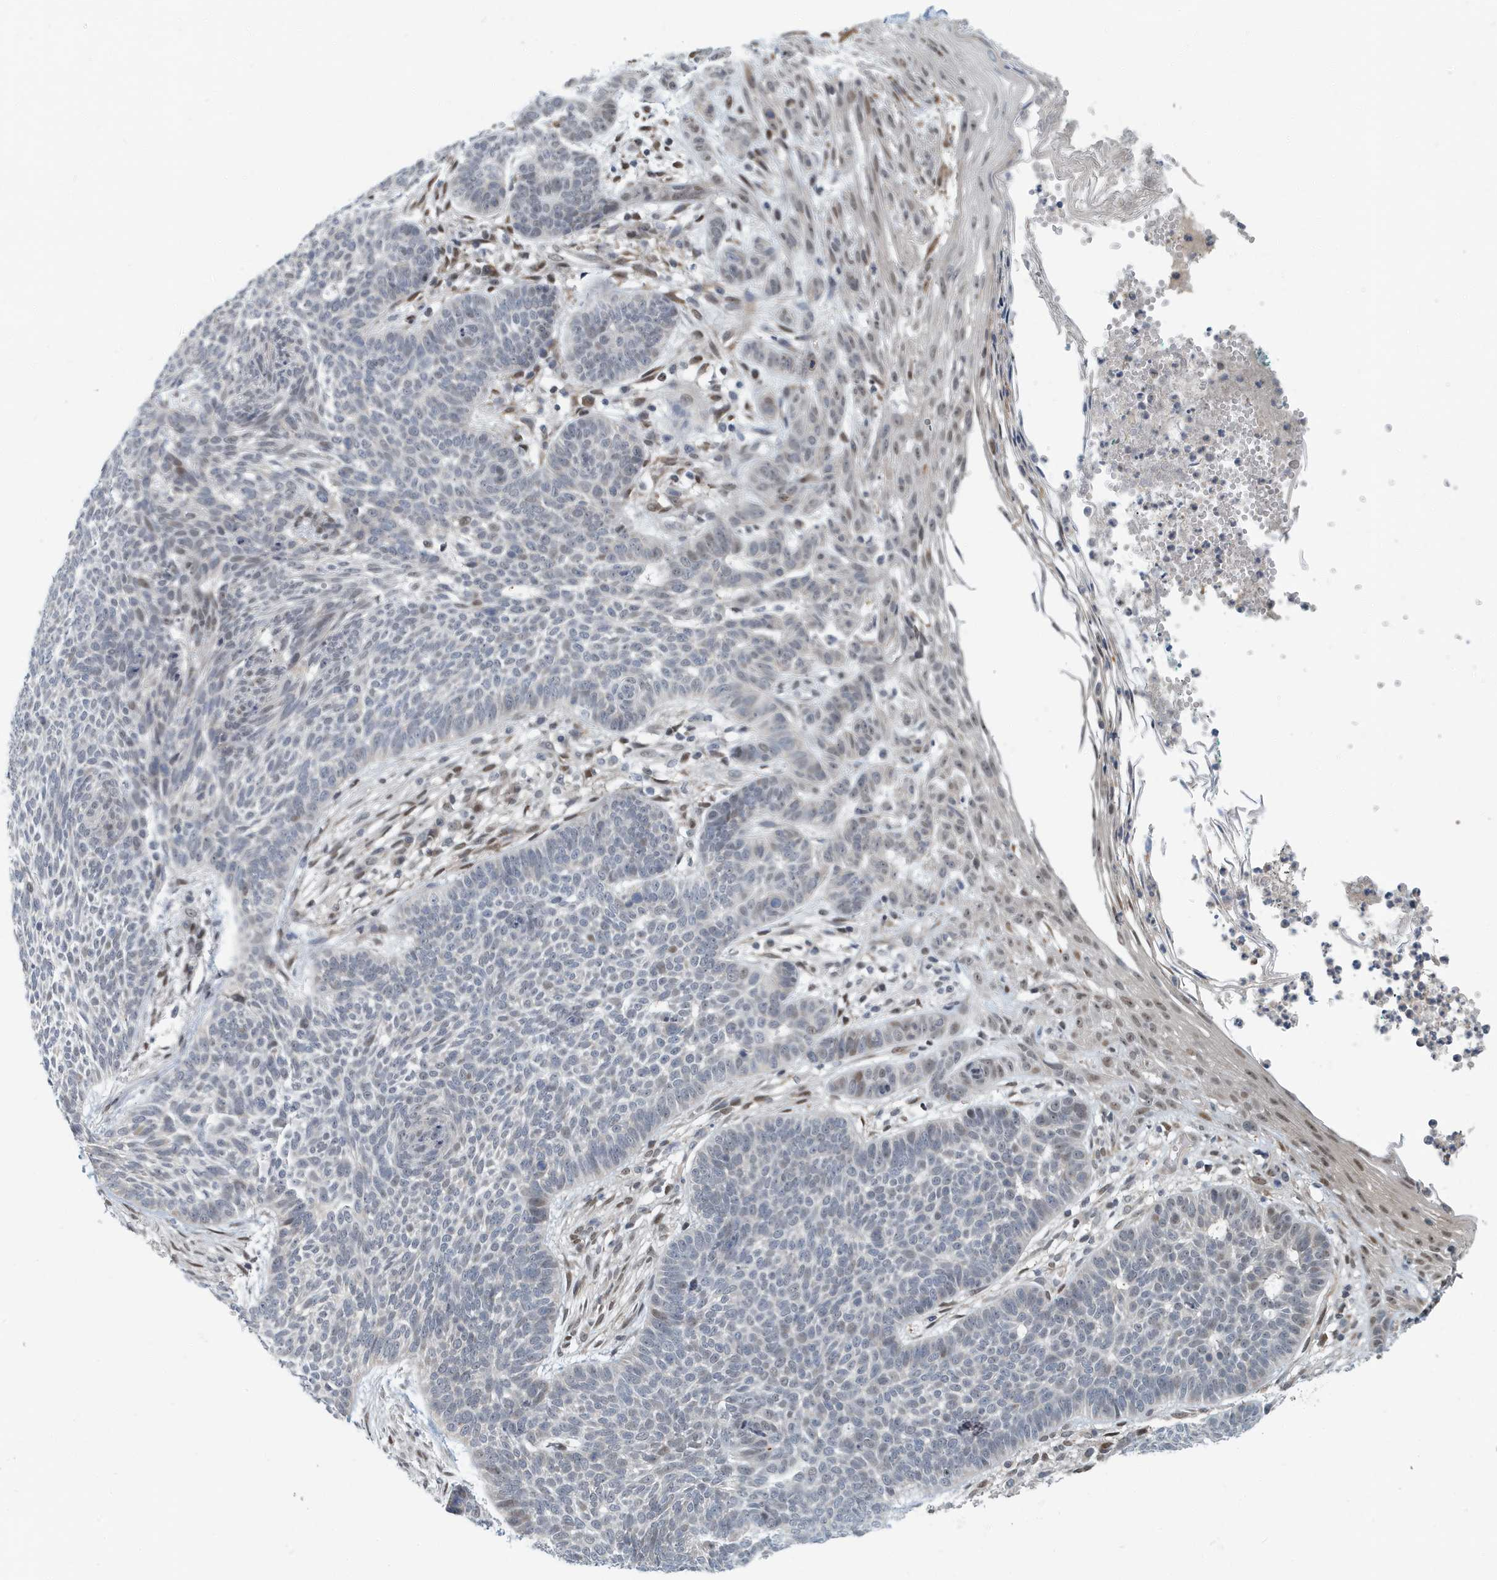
{"staining": {"intensity": "moderate", "quantity": "<25%", "location": "nuclear"}, "tissue": "skin cancer", "cell_type": "Tumor cells", "image_type": "cancer", "snomed": [{"axis": "morphology", "description": "Normal tissue, NOS"}, {"axis": "morphology", "description": "Basal cell carcinoma"}, {"axis": "topography", "description": "Skin"}], "caption": "Moderate nuclear positivity is present in about <25% of tumor cells in skin cancer.", "gene": "KIF15", "patient": {"sex": "male", "age": 64}}